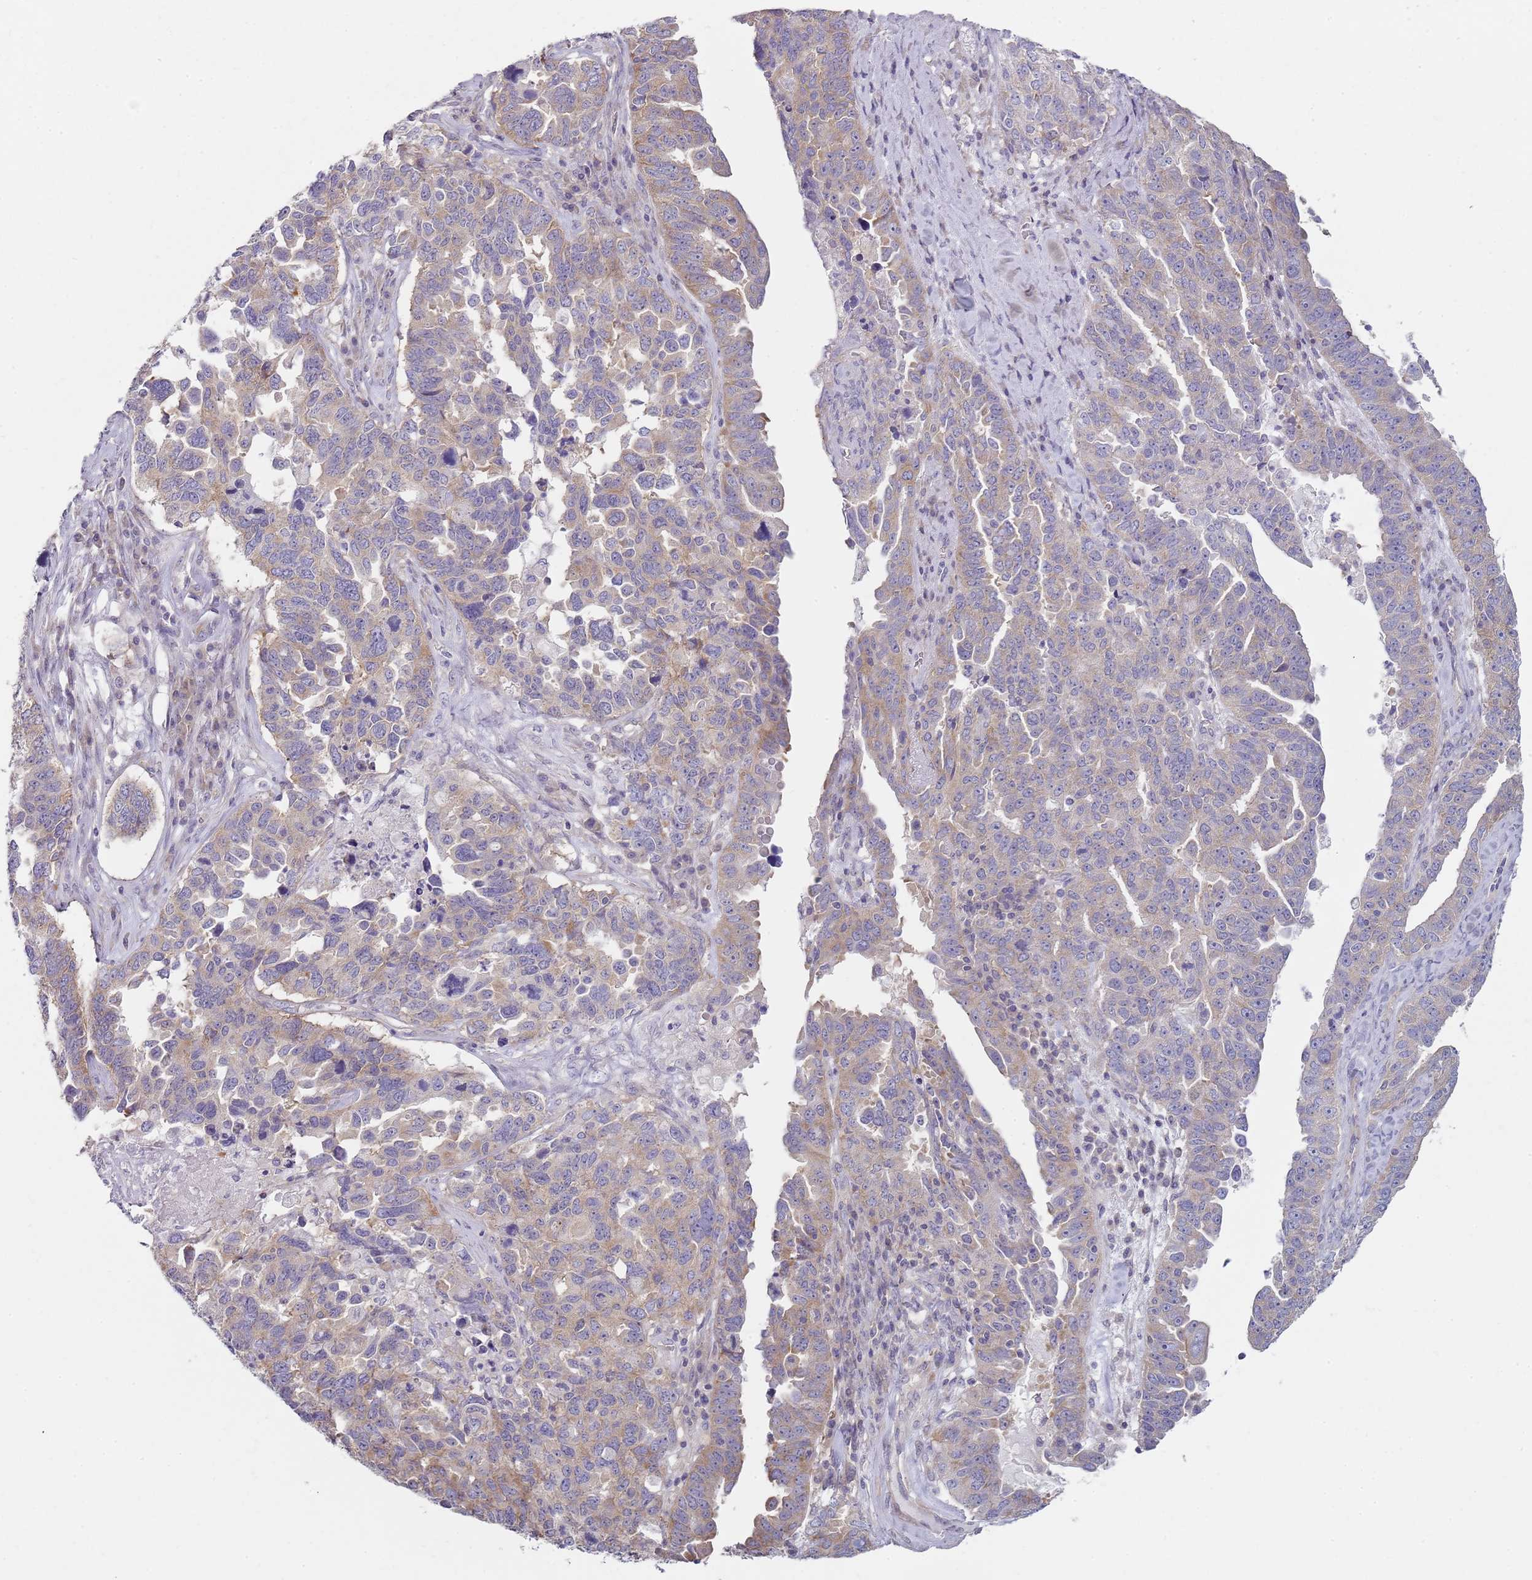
{"staining": {"intensity": "weak", "quantity": ">75%", "location": "cytoplasmic/membranous"}, "tissue": "ovarian cancer", "cell_type": "Tumor cells", "image_type": "cancer", "snomed": [{"axis": "morphology", "description": "Carcinoma, endometroid"}, {"axis": "topography", "description": "Ovary"}], "caption": "Immunohistochemical staining of human ovarian cancer (endometroid carcinoma) shows weak cytoplasmic/membranous protein positivity in about >75% of tumor cells.", "gene": "SLC26A6", "patient": {"sex": "female", "age": 62}}